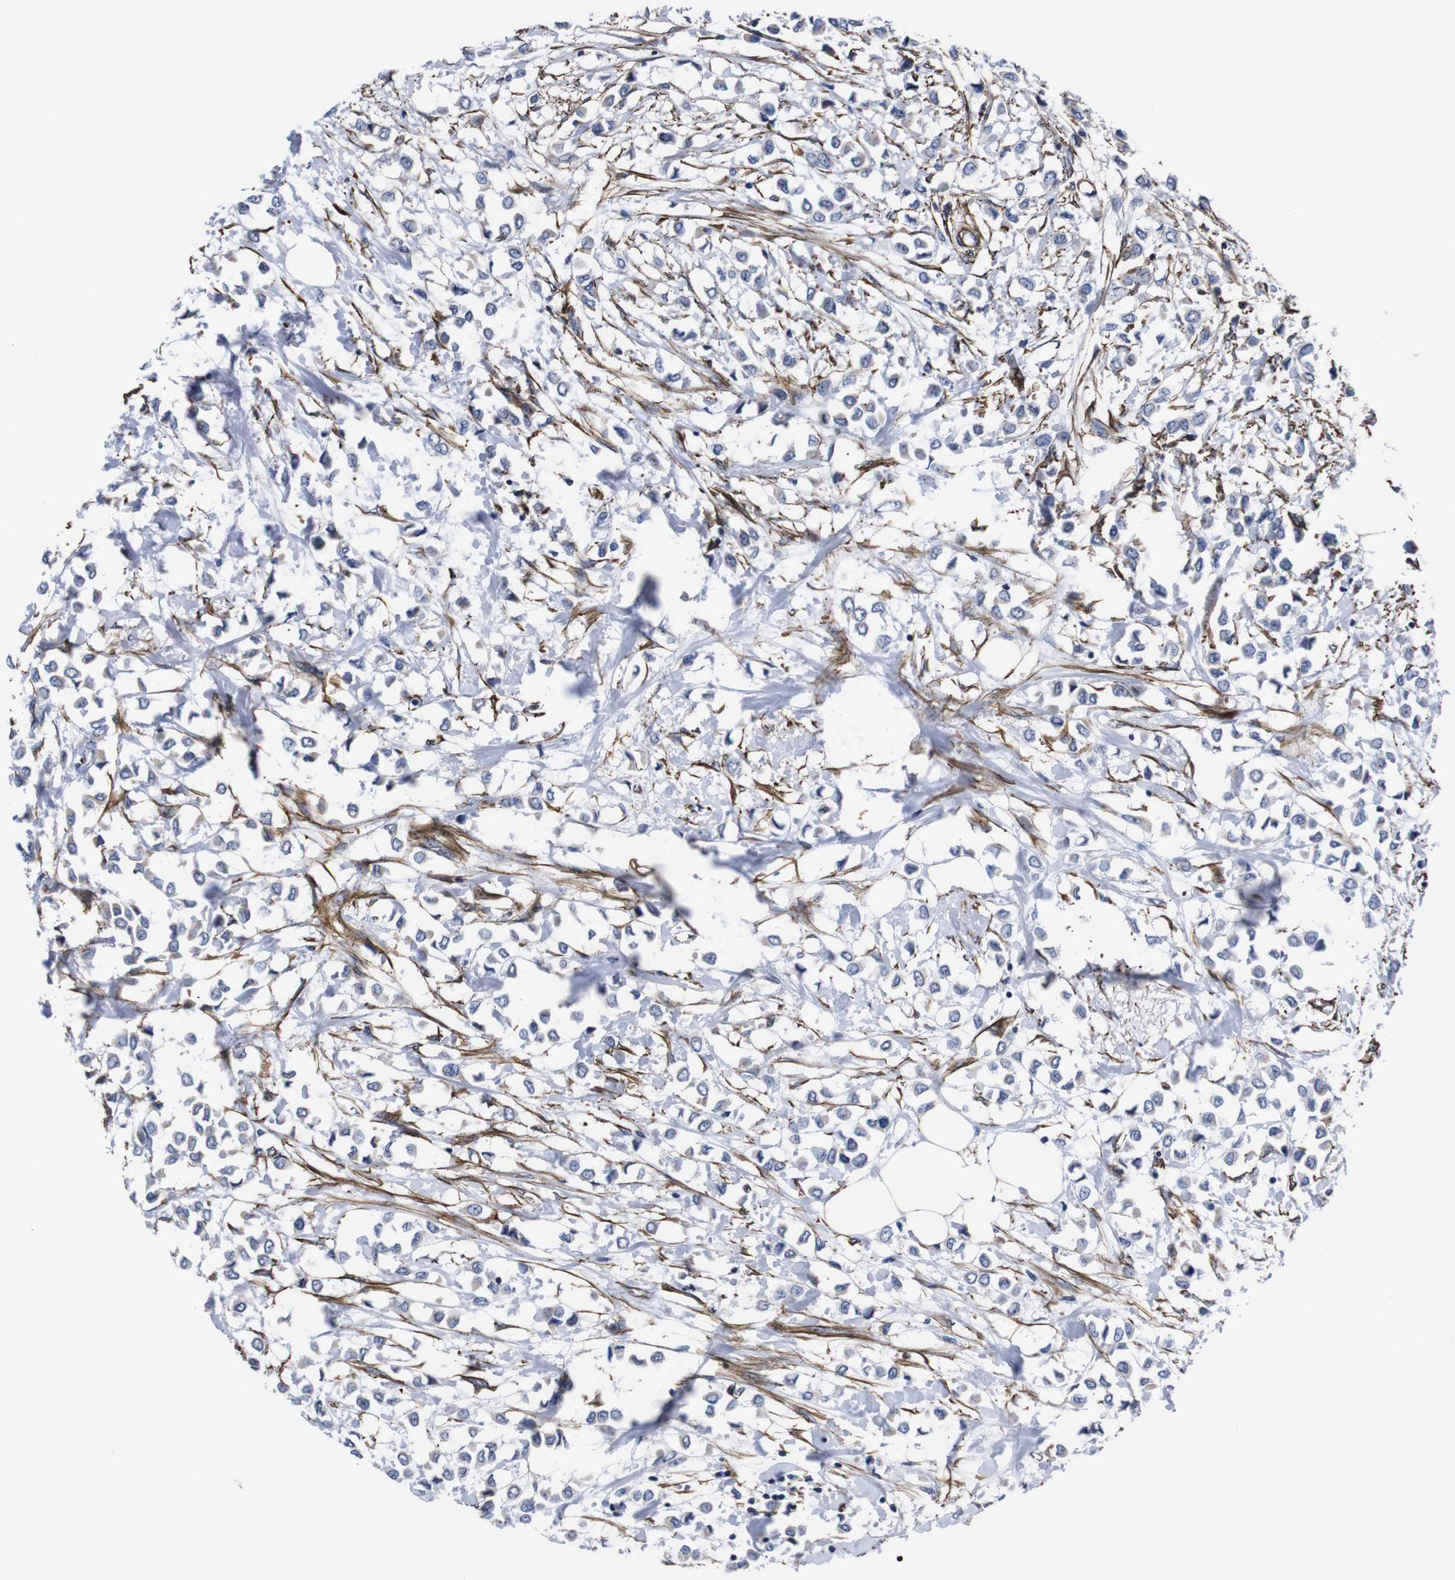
{"staining": {"intensity": "negative", "quantity": "none", "location": "none"}, "tissue": "breast cancer", "cell_type": "Tumor cells", "image_type": "cancer", "snomed": [{"axis": "morphology", "description": "Lobular carcinoma"}, {"axis": "topography", "description": "Breast"}], "caption": "The histopathology image demonstrates no staining of tumor cells in breast cancer.", "gene": "WNT10A", "patient": {"sex": "female", "age": 51}}